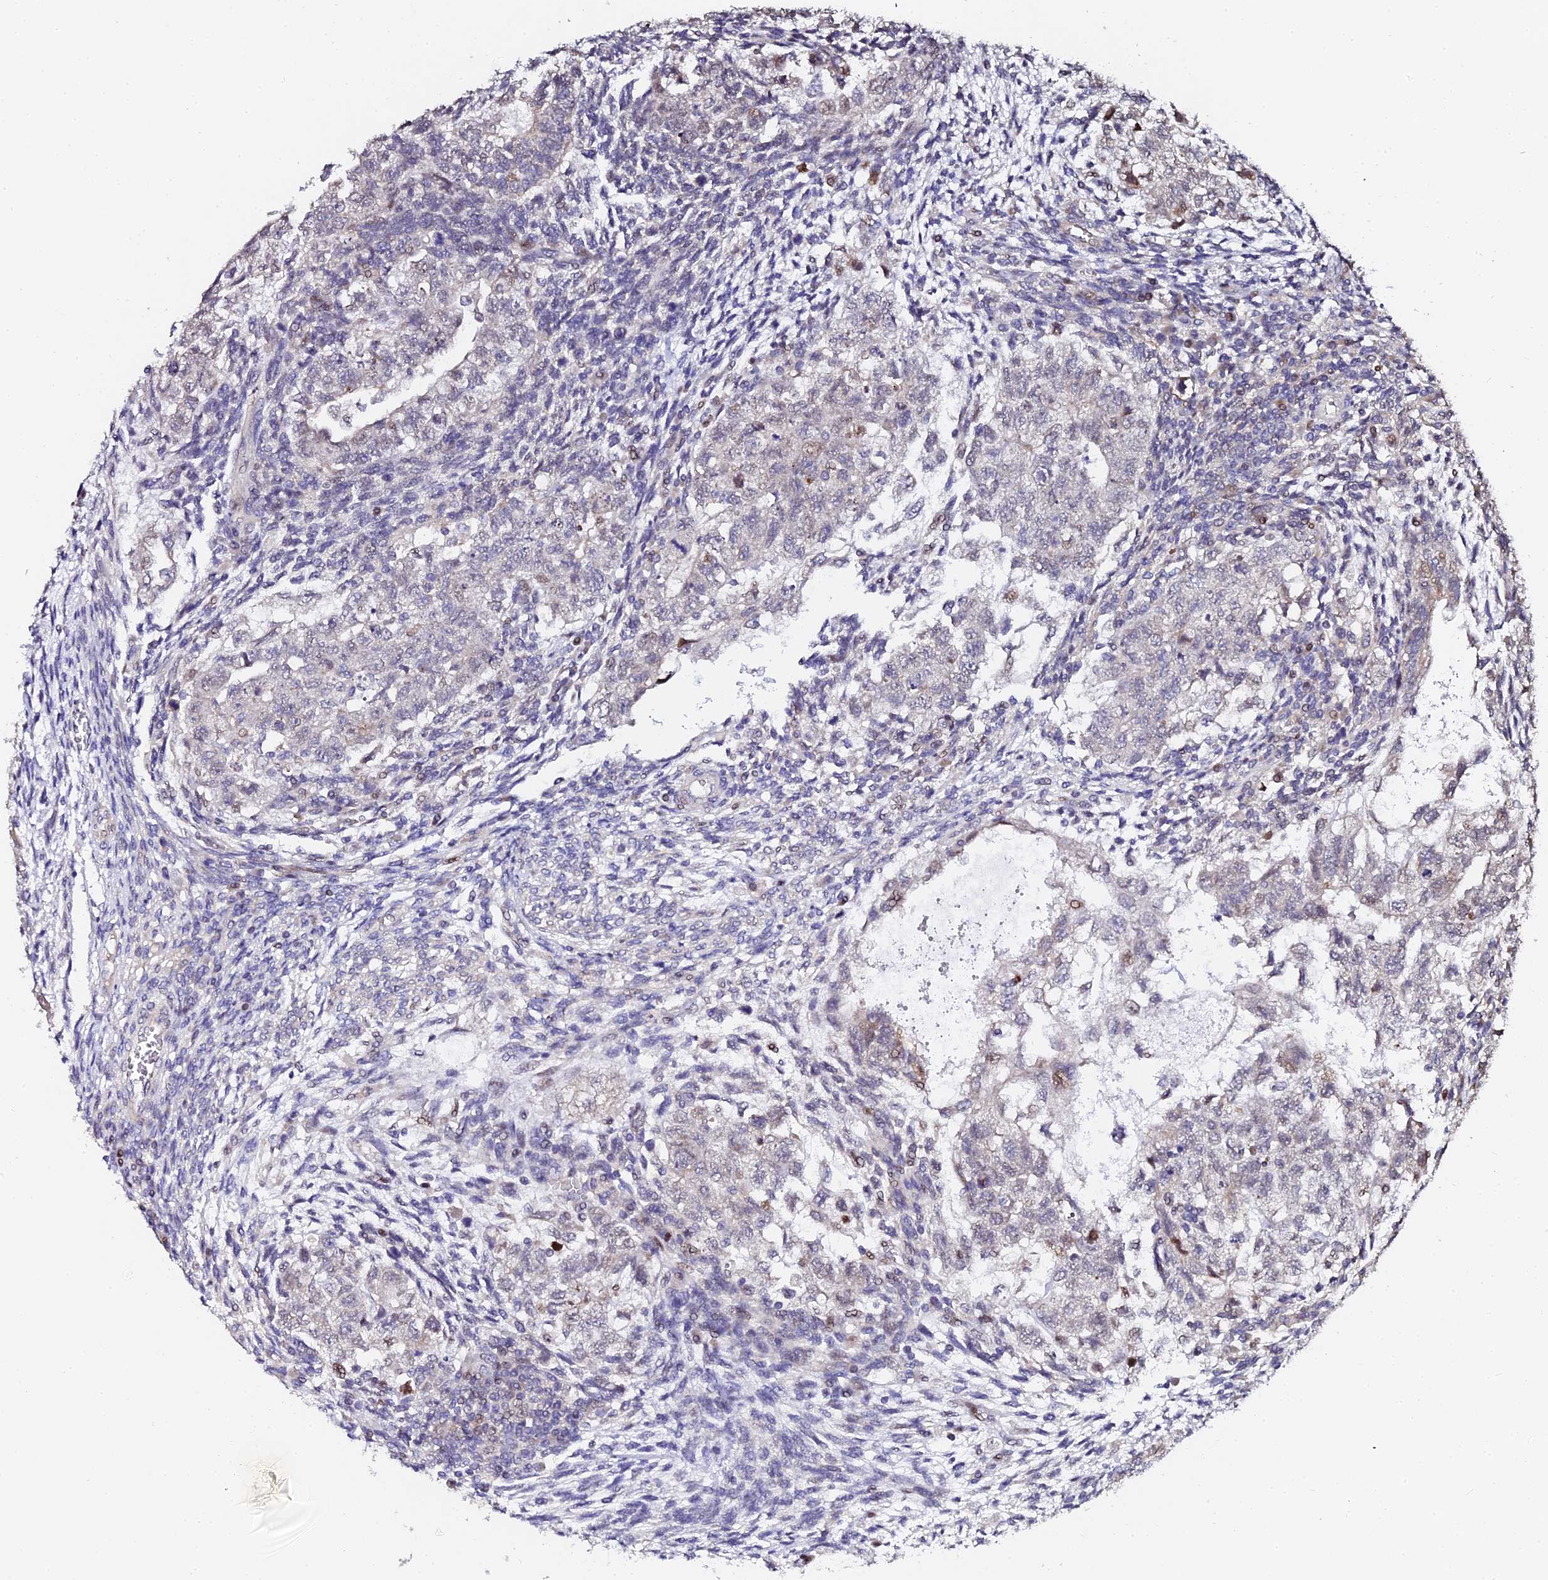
{"staining": {"intensity": "negative", "quantity": "none", "location": "none"}, "tissue": "testis cancer", "cell_type": "Tumor cells", "image_type": "cancer", "snomed": [{"axis": "morphology", "description": "Carcinoma, Embryonal, NOS"}, {"axis": "topography", "description": "Testis"}], "caption": "There is no significant positivity in tumor cells of embryonal carcinoma (testis).", "gene": "GPN3", "patient": {"sex": "male", "age": 37}}